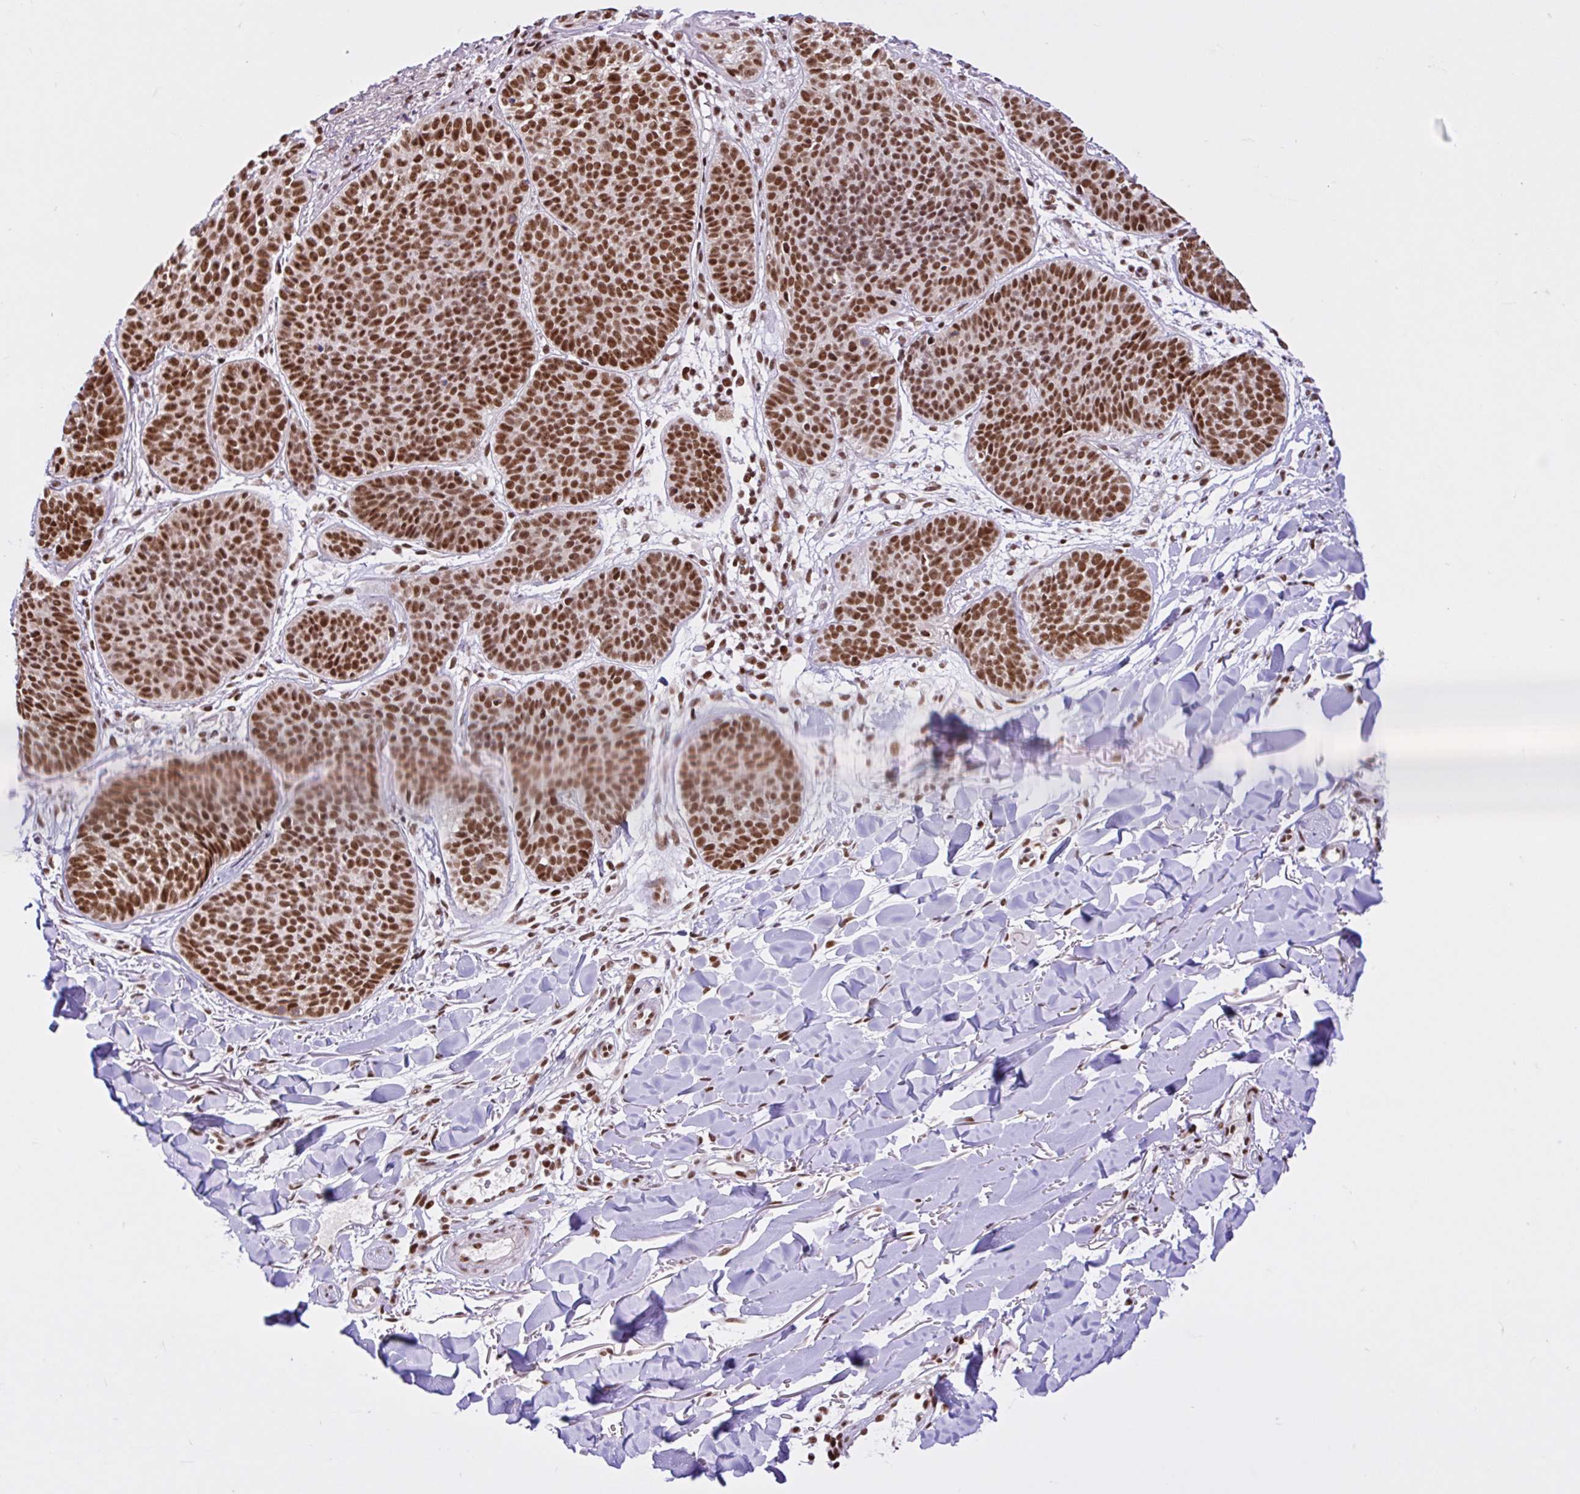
{"staining": {"intensity": "strong", "quantity": ">75%", "location": "nuclear"}, "tissue": "skin cancer", "cell_type": "Tumor cells", "image_type": "cancer", "snomed": [{"axis": "morphology", "description": "Basal cell carcinoma"}, {"axis": "topography", "description": "Skin"}, {"axis": "topography", "description": "Skin of neck"}, {"axis": "topography", "description": "Skin of shoulder"}, {"axis": "topography", "description": "Skin of back"}], "caption": "A histopathology image showing strong nuclear expression in about >75% of tumor cells in skin cancer, as visualized by brown immunohistochemical staining.", "gene": "CCDC12", "patient": {"sex": "male", "age": 80}}